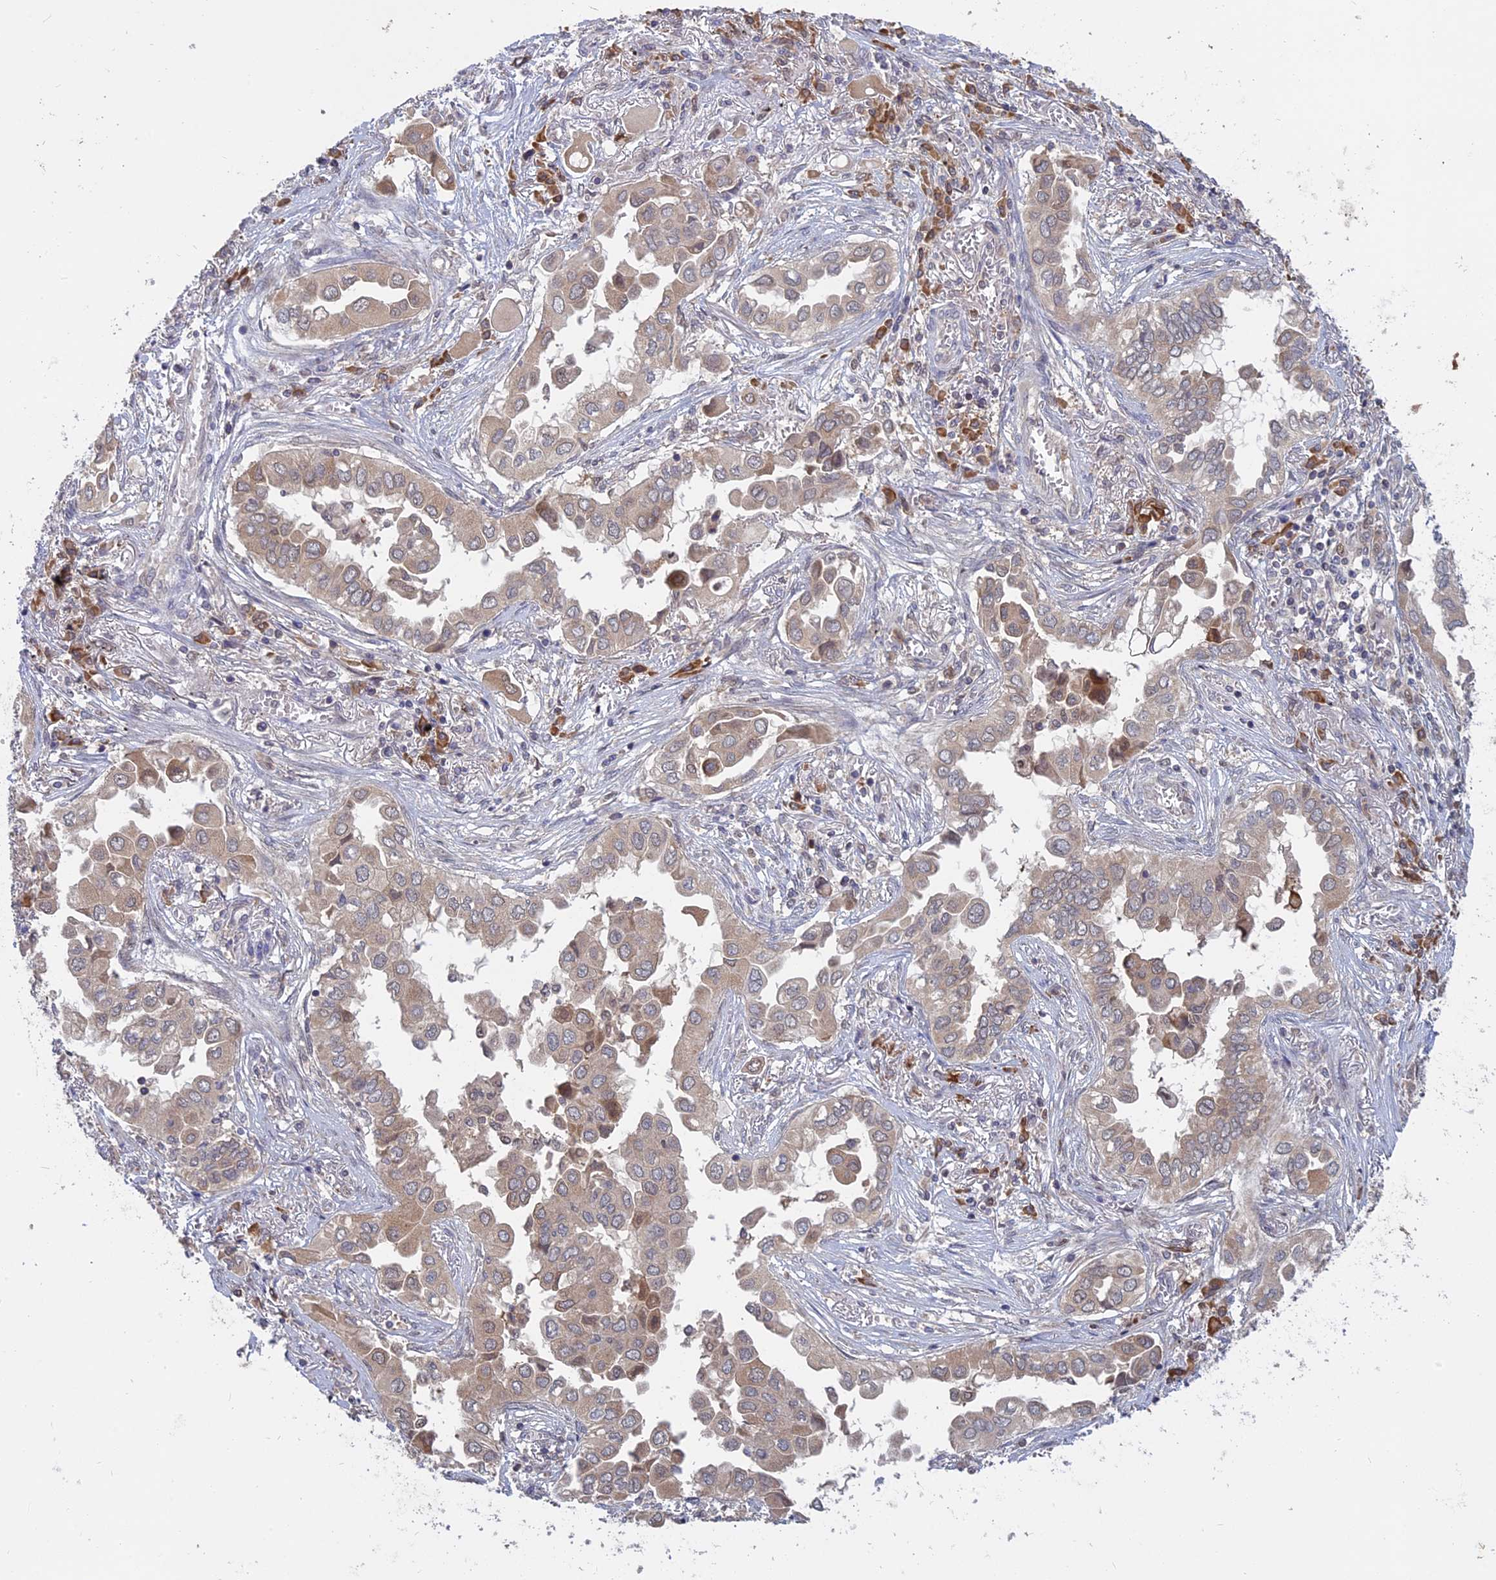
{"staining": {"intensity": "weak", "quantity": "25%-75%", "location": "cytoplasmic/membranous"}, "tissue": "lung cancer", "cell_type": "Tumor cells", "image_type": "cancer", "snomed": [{"axis": "morphology", "description": "Adenocarcinoma, NOS"}, {"axis": "topography", "description": "Lung"}], "caption": "Protein staining by IHC displays weak cytoplasmic/membranous positivity in approximately 25%-75% of tumor cells in adenocarcinoma (lung).", "gene": "TMEM208", "patient": {"sex": "female", "age": 76}}